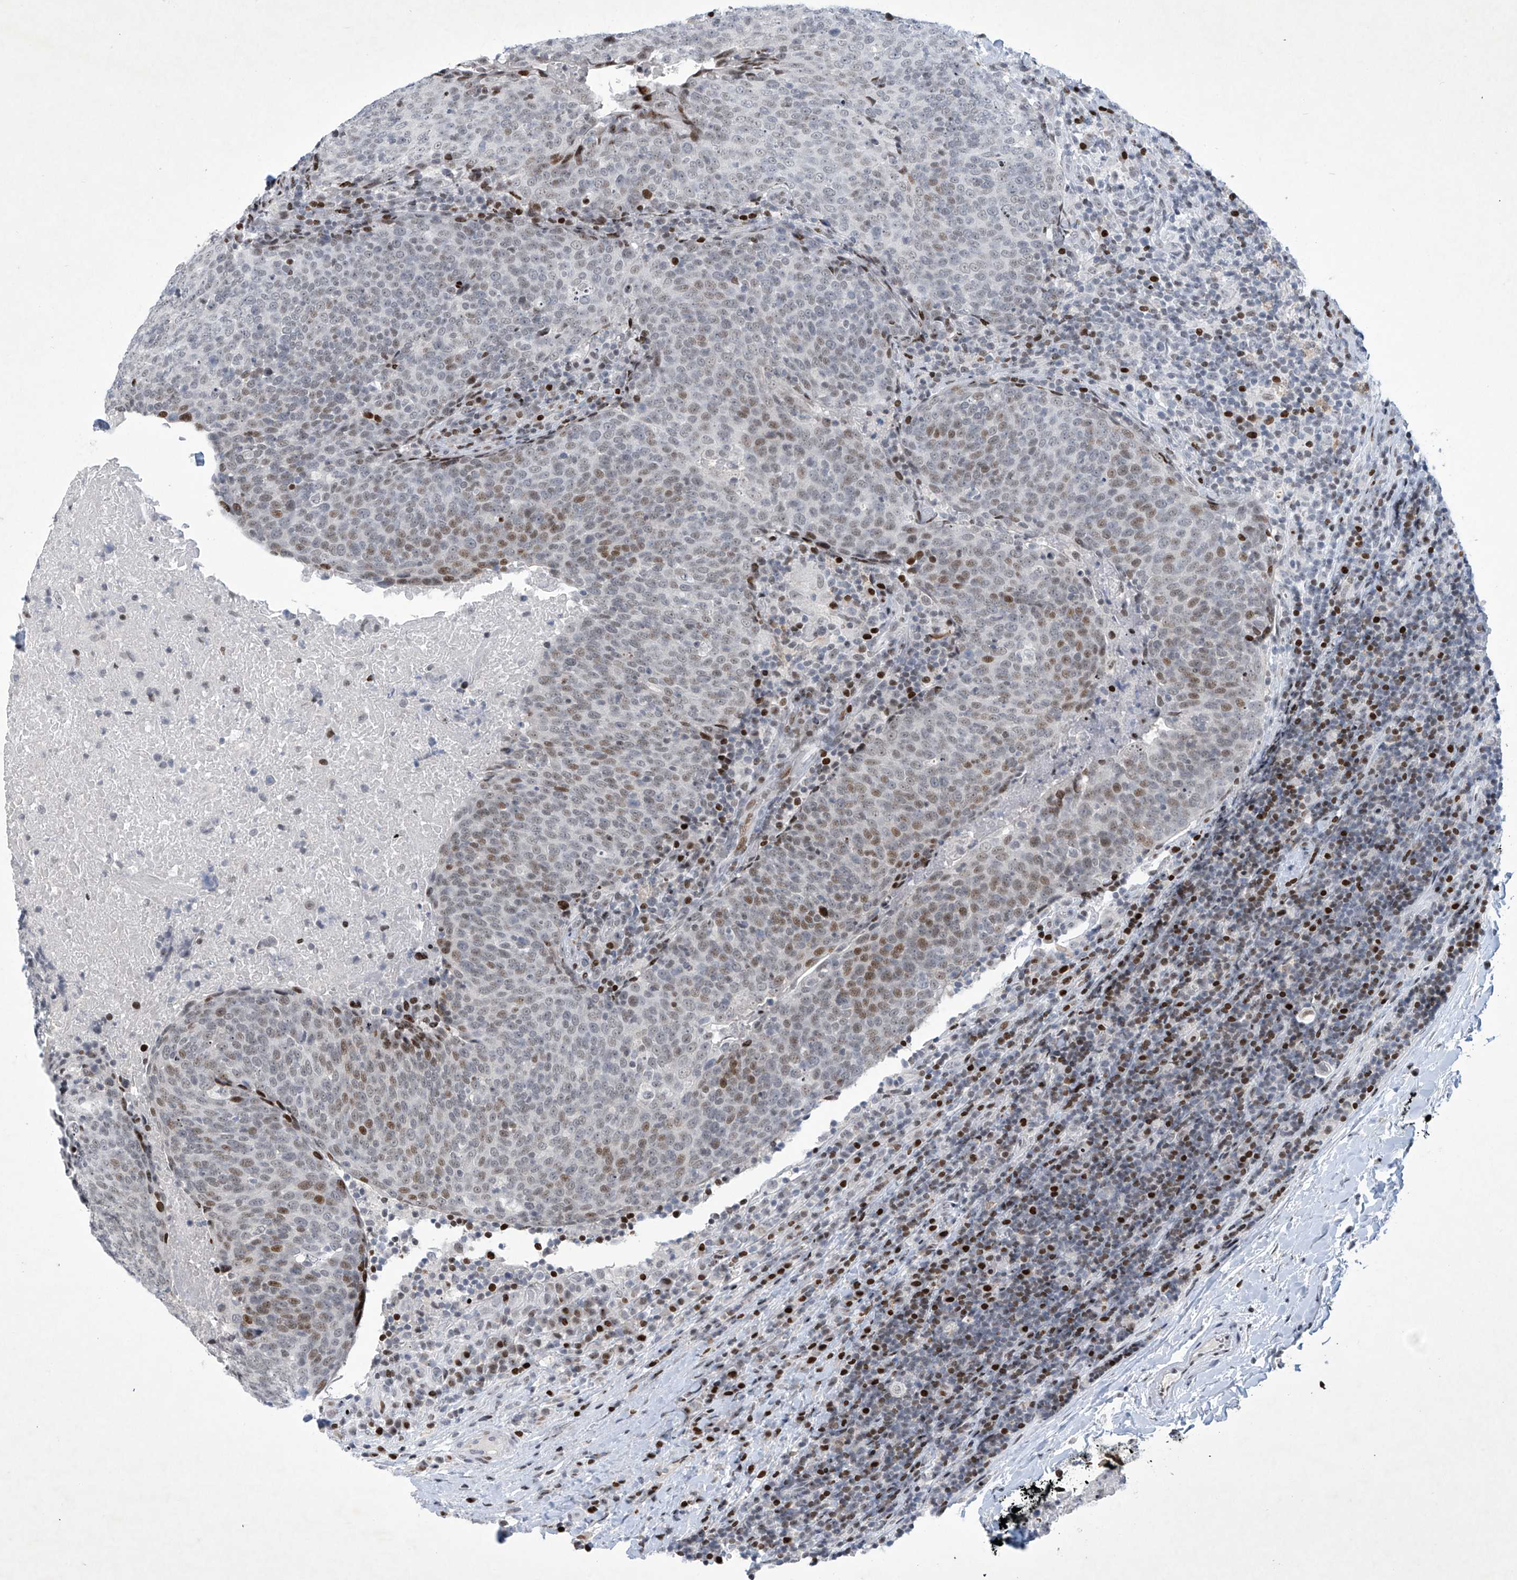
{"staining": {"intensity": "moderate", "quantity": "25%-75%", "location": "nuclear"}, "tissue": "head and neck cancer", "cell_type": "Tumor cells", "image_type": "cancer", "snomed": [{"axis": "morphology", "description": "Squamous cell carcinoma, NOS"}, {"axis": "morphology", "description": "Squamous cell carcinoma, metastatic, NOS"}, {"axis": "topography", "description": "Lymph node"}, {"axis": "topography", "description": "Head-Neck"}], "caption": "Brown immunohistochemical staining in human head and neck metastatic squamous cell carcinoma shows moderate nuclear expression in approximately 25%-75% of tumor cells.", "gene": "RFX7", "patient": {"sex": "male", "age": 62}}